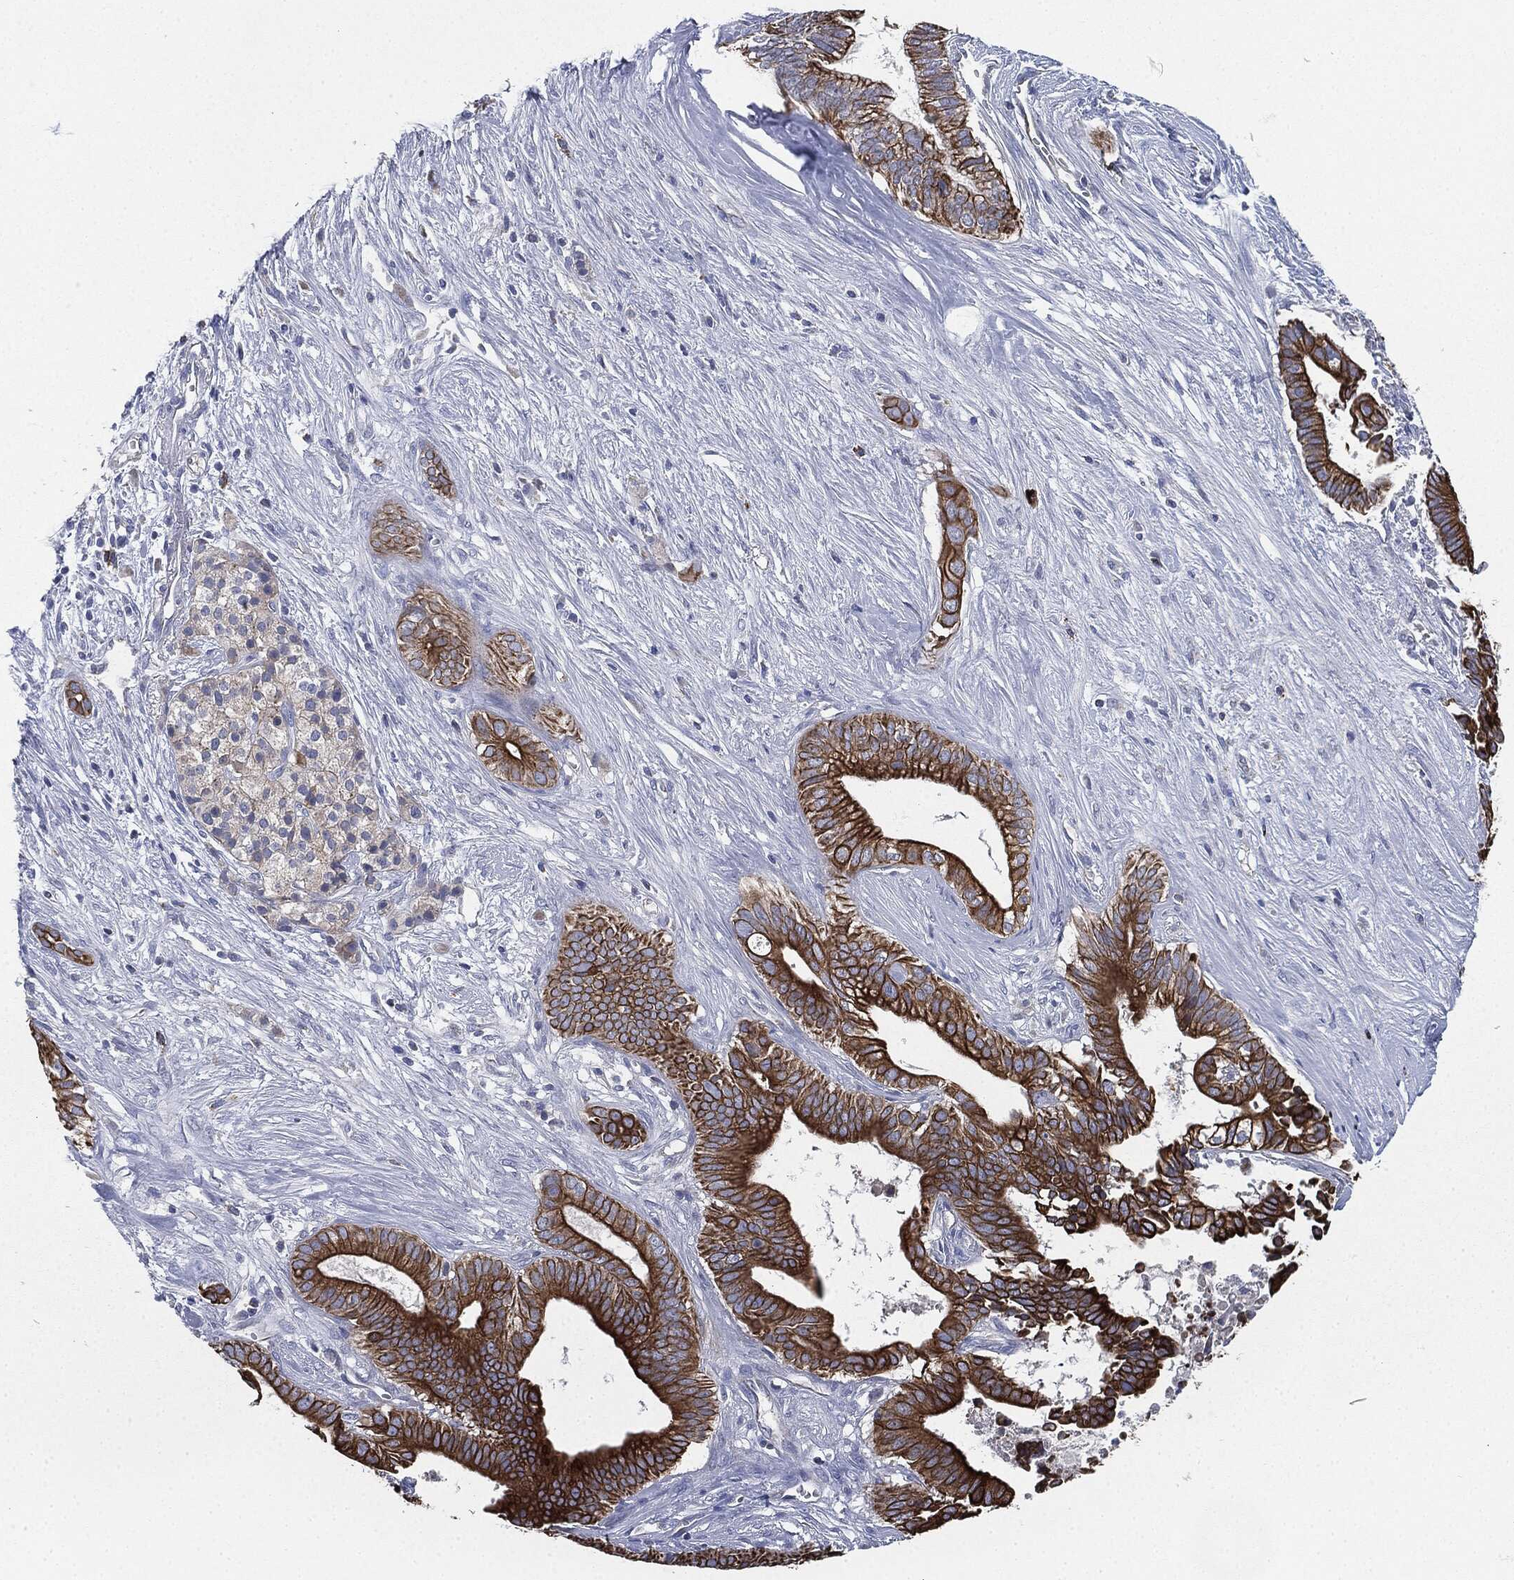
{"staining": {"intensity": "strong", "quantity": ">75%", "location": "cytoplasmic/membranous"}, "tissue": "pancreatic cancer", "cell_type": "Tumor cells", "image_type": "cancer", "snomed": [{"axis": "morphology", "description": "Adenocarcinoma, NOS"}, {"axis": "topography", "description": "Pancreas"}], "caption": "Pancreatic cancer stained for a protein demonstrates strong cytoplasmic/membranous positivity in tumor cells.", "gene": "SHROOM2", "patient": {"sex": "male", "age": 61}}